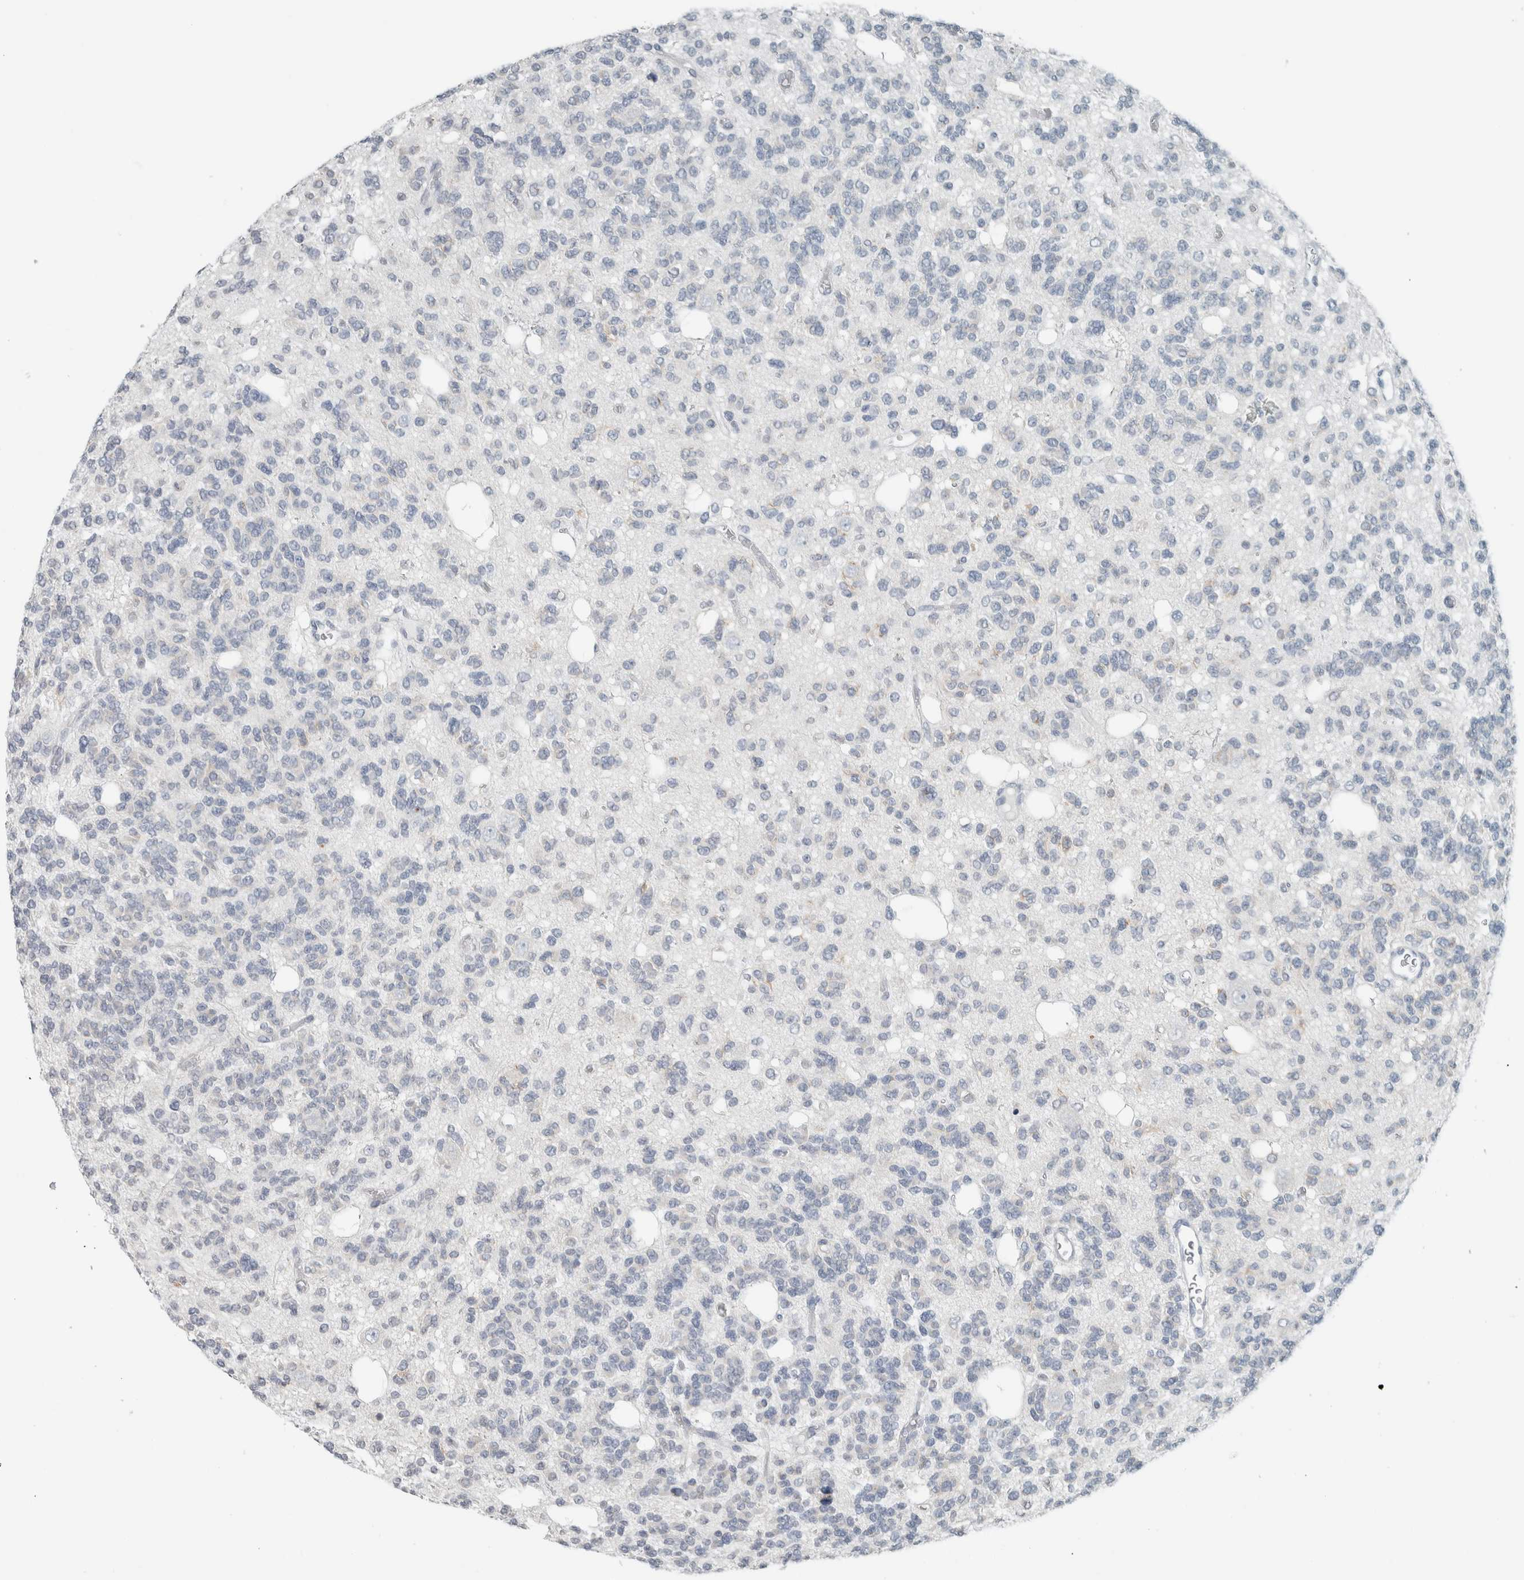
{"staining": {"intensity": "negative", "quantity": "none", "location": "none"}, "tissue": "glioma", "cell_type": "Tumor cells", "image_type": "cancer", "snomed": [{"axis": "morphology", "description": "Glioma, malignant, Low grade"}, {"axis": "topography", "description": "Brain"}], "caption": "Immunohistochemical staining of malignant glioma (low-grade) shows no significant staining in tumor cells.", "gene": "TRIT1", "patient": {"sex": "male", "age": 38}}